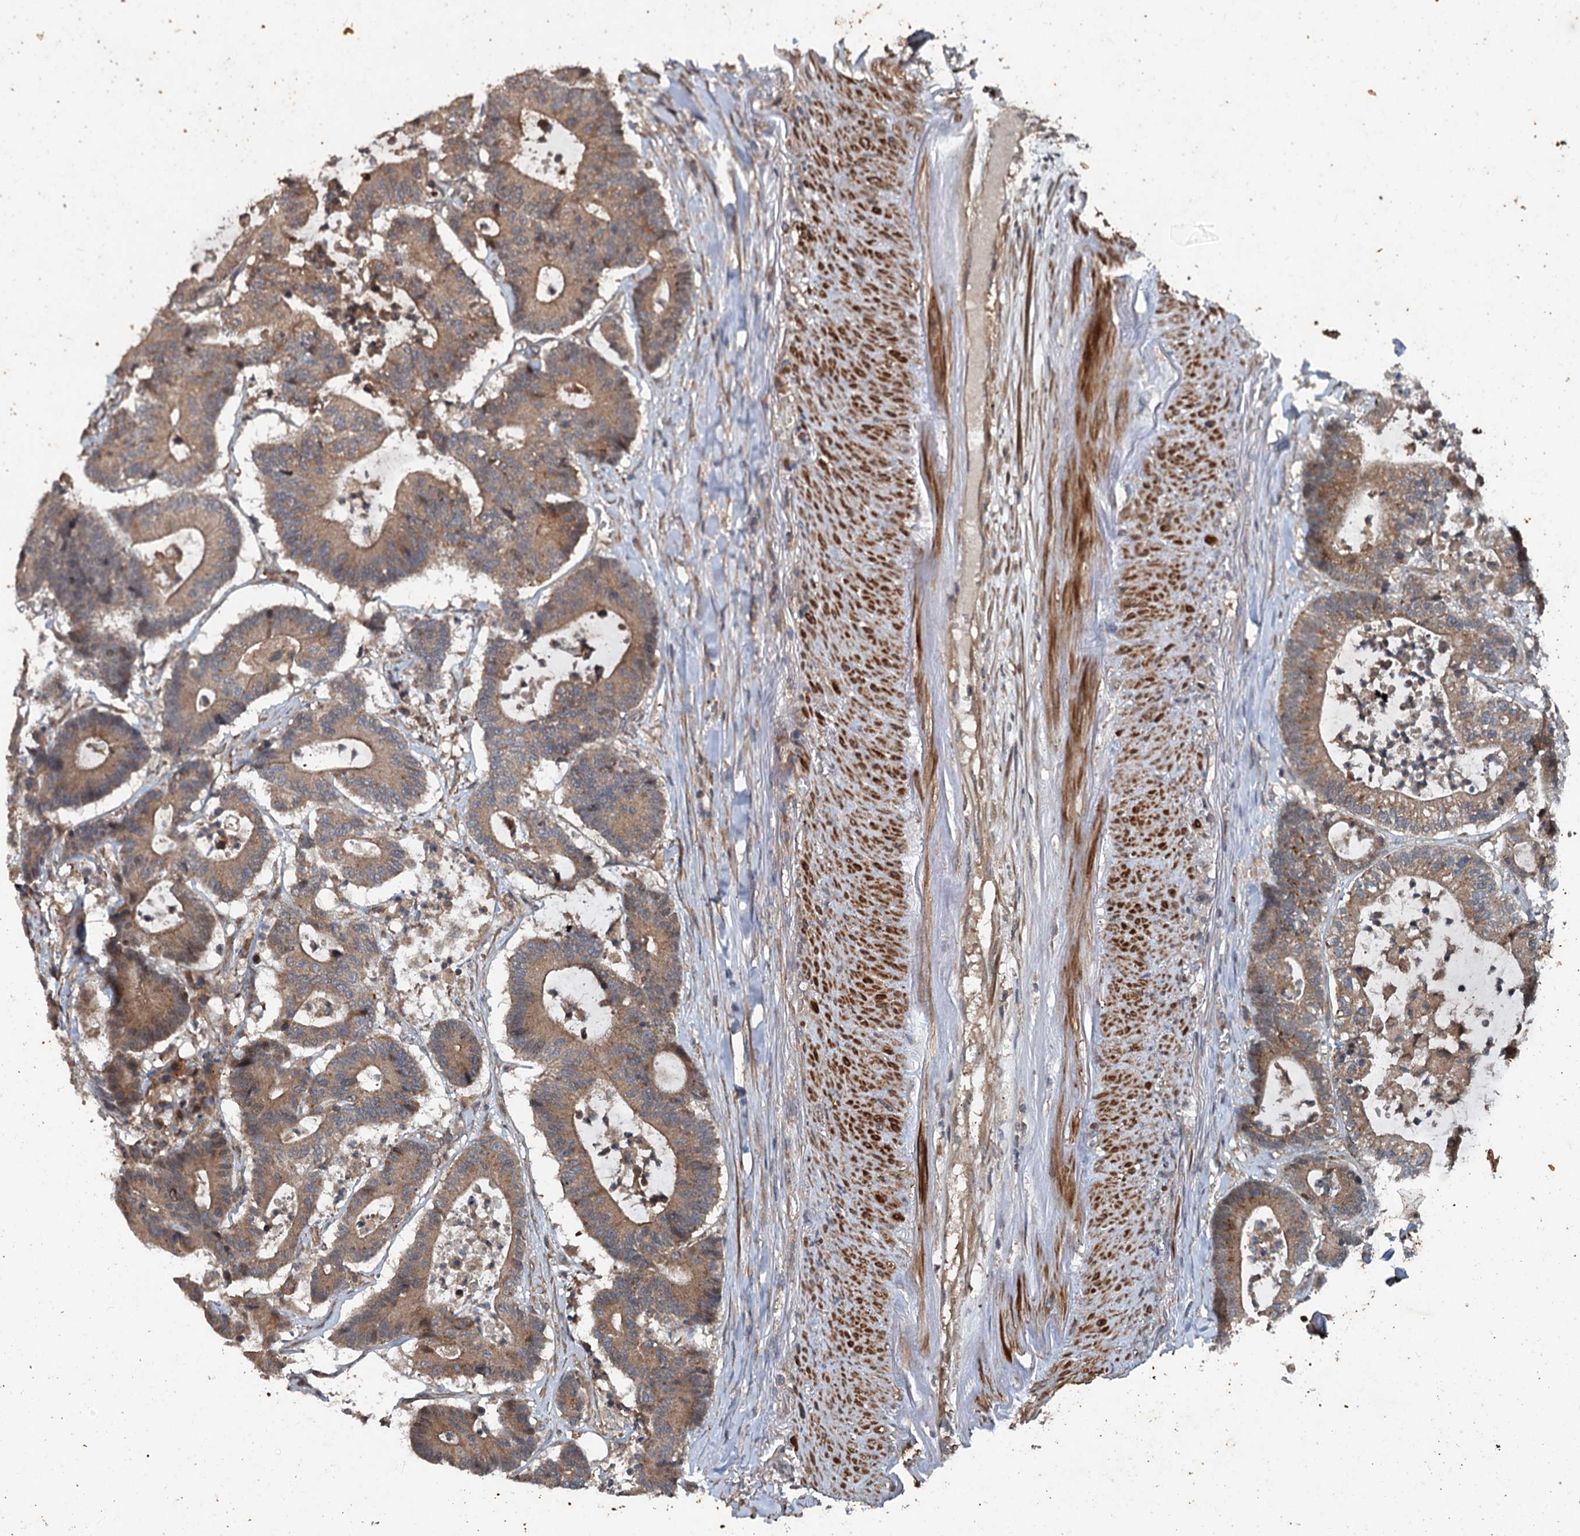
{"staining": {"intensity": "moderate", "quantity": ">75%", "location": "cytoplasmic/membranous"}, "tissue": "colorectal cancer", "cell_type": "Tumor cells", "image_type": "cancer", "snomed": [{"axis": "morphology", "description": "Adenocarcinoma, NOS"}, {"axis": "topography", "description": "Colon"}], "caption": "Adenocarcinoma (colorectal) was stained to show a protein in brown. There is medium levels of moderate cytoplasmic/membranous staining in about >75% of tumor cells.", "gene": "TEDC1", "patient": {"sex": "female", "age": 84}}